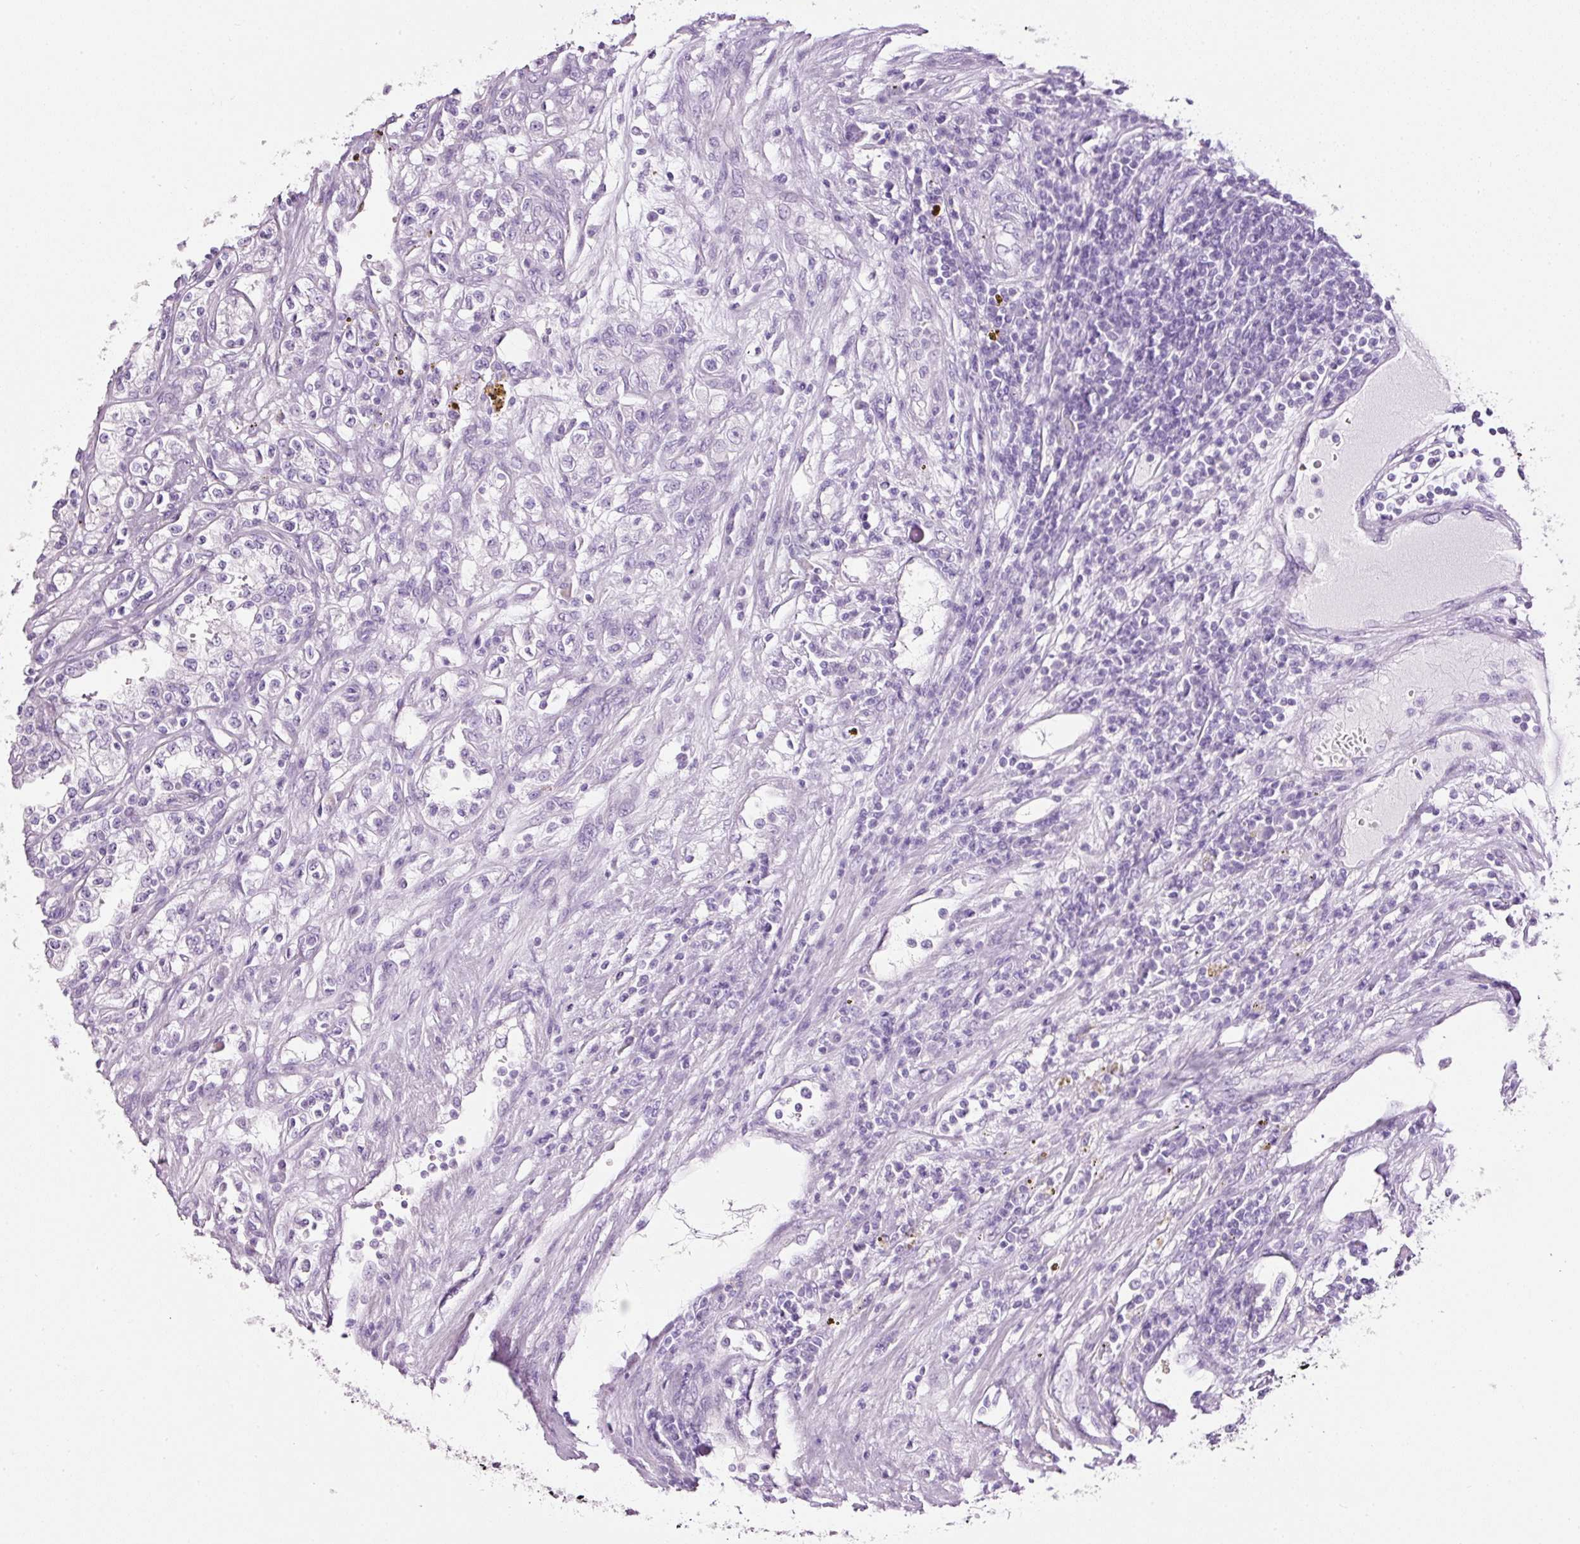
{"staining": {"intensity": "negative", "quantity": "none", "location": "none"}, "tissue": "renal cancer", "cell_type": "Tumor cells", "image_type": "cancer", "snomed": [{"axis": "morphology", "description": "Adenocarcinoma, NOS"}, {"axis": "topography", "description": "Kidney"}], "caption": "Renal cancer was stained to show a protein in brown. There is no significant positivity in tumor cells.", "gene": "BSND", "patient": {"sex": "female", "age": 52}}